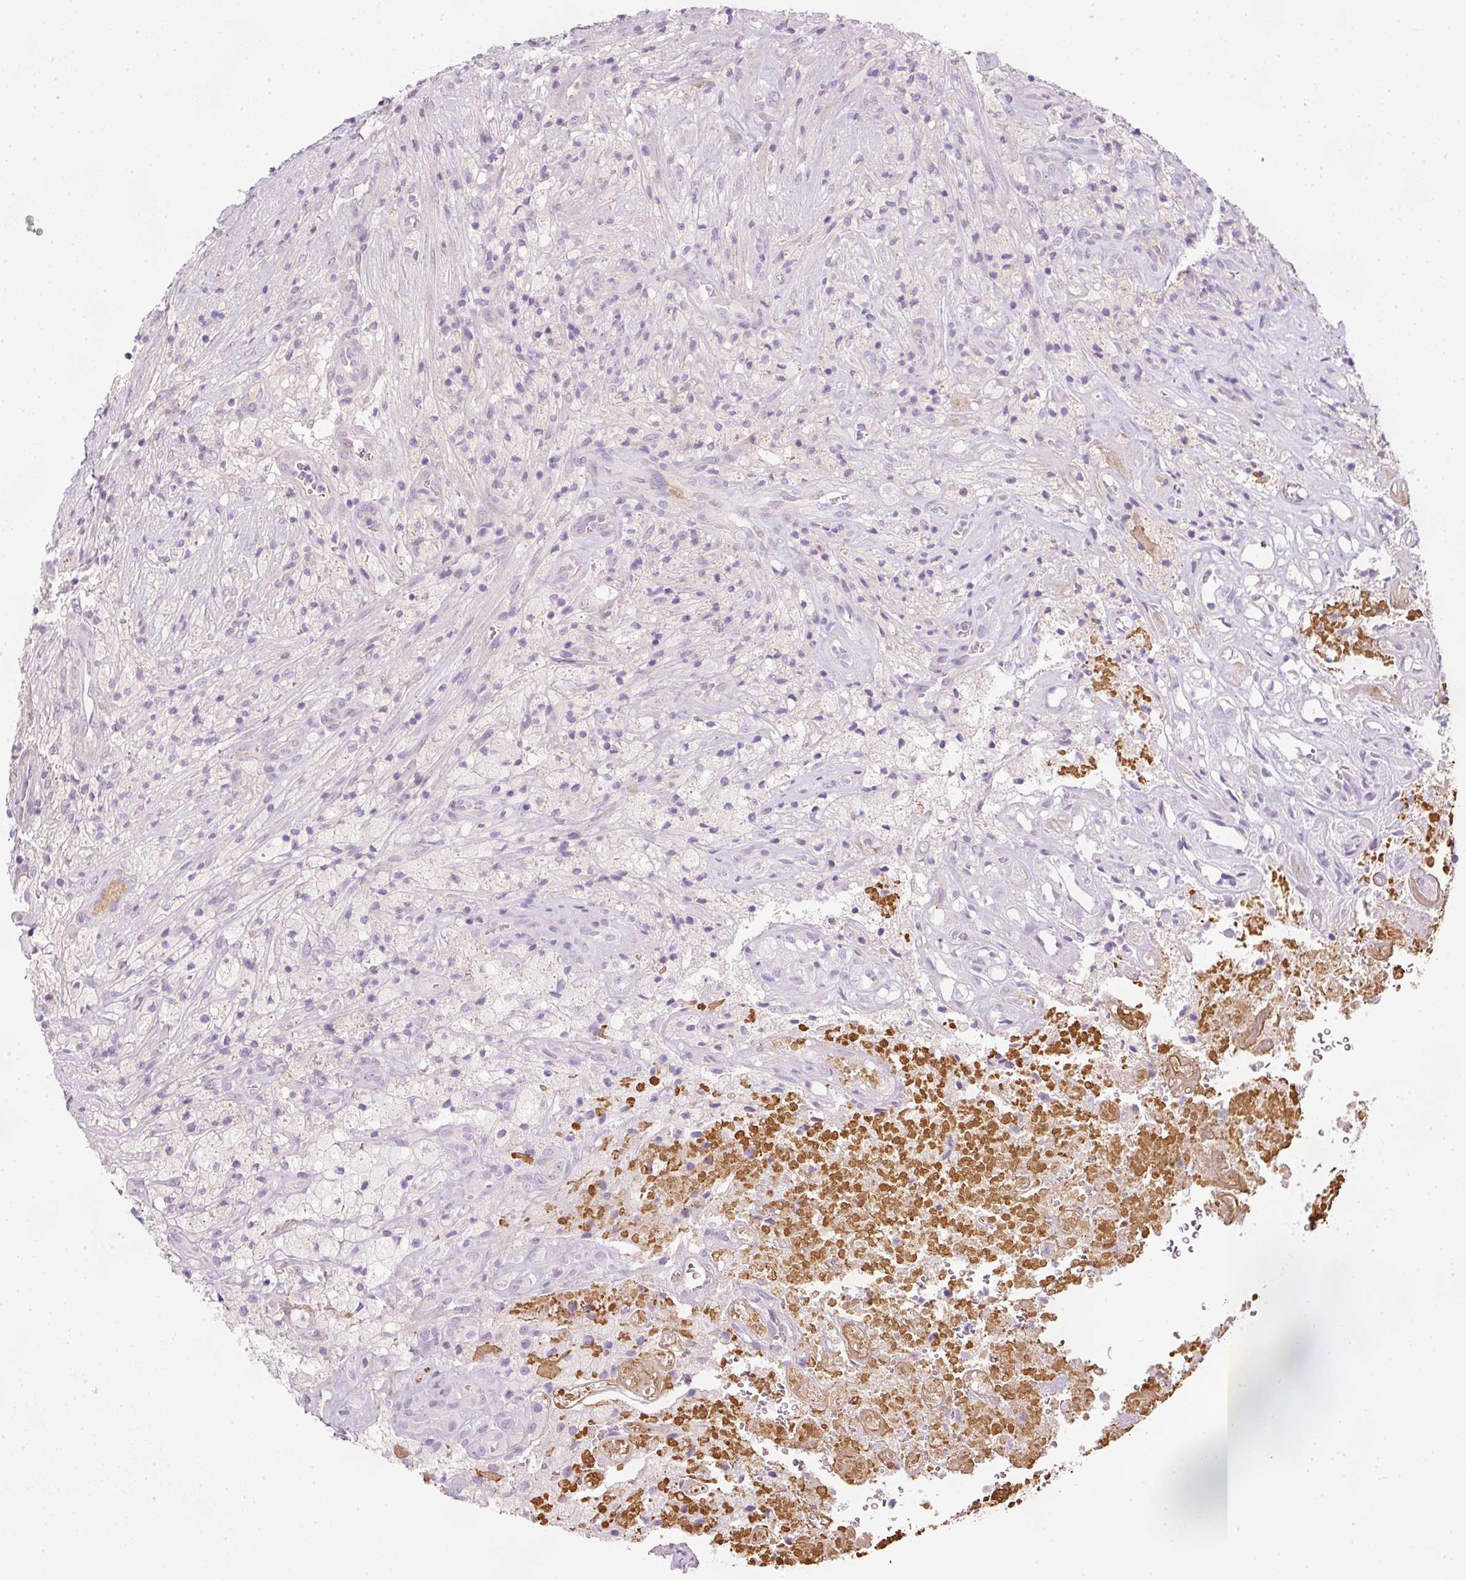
{"staining": {"intensity": "negative", "quantity": "none", "location": "none"}, "tissue": "glioma", "cell_type": "Tumor cells", "image_type": "cancer", "snomed": [{"axis": "morphology", "description": "Glioma, malignant, High grade"}, {"axis": "topography", "description": "Brain"}], "caption": "An immunohistochemistry histopathology image of malignant glioma (high-grade) is shown. There is no staining in tumor cells of malignant glioma (high-grade).", "gene": "KPNA5", "patient": {"sex": "male", "age": 69}}